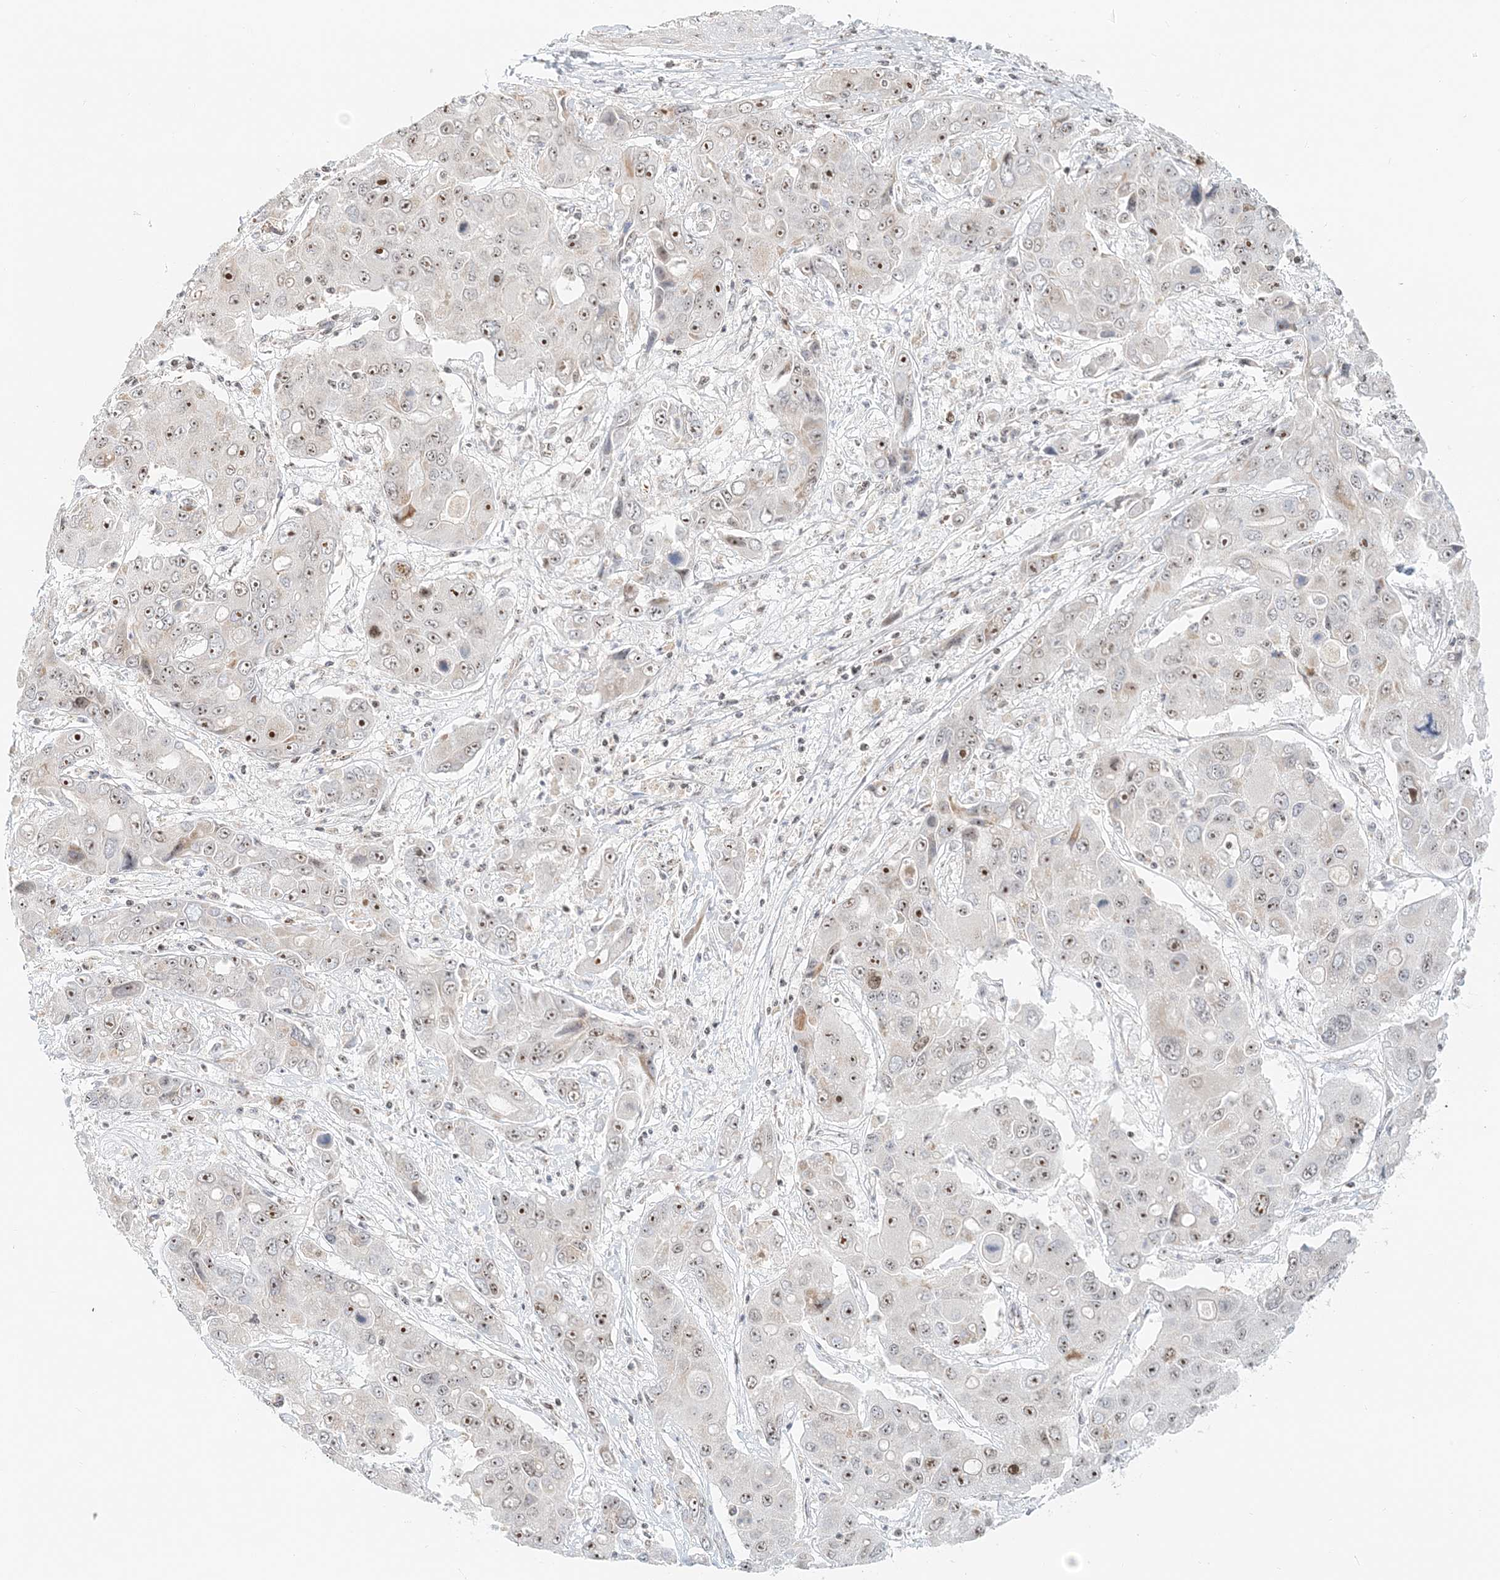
{"staining": {"intensity": "moderate", "quantity": "25%-75%", "location": "nuclear"}, "tissue": "liver cancer", "cell_type": "Tumor cells", "image_type": "cancer", "snomed": [{"axis": "morphology", "description": "Cholangiocarcinoma"}, {"axis": "topography", "description": "Liver"}], "caption": "Immunohistochemical staining of liver cholangiocarcinoma reveals moderate nuclear protein positivity in approximately 25%-75% of tumor cells.", "gene": "UBE2F", "patient": {"sex": "male", "age": 67}}